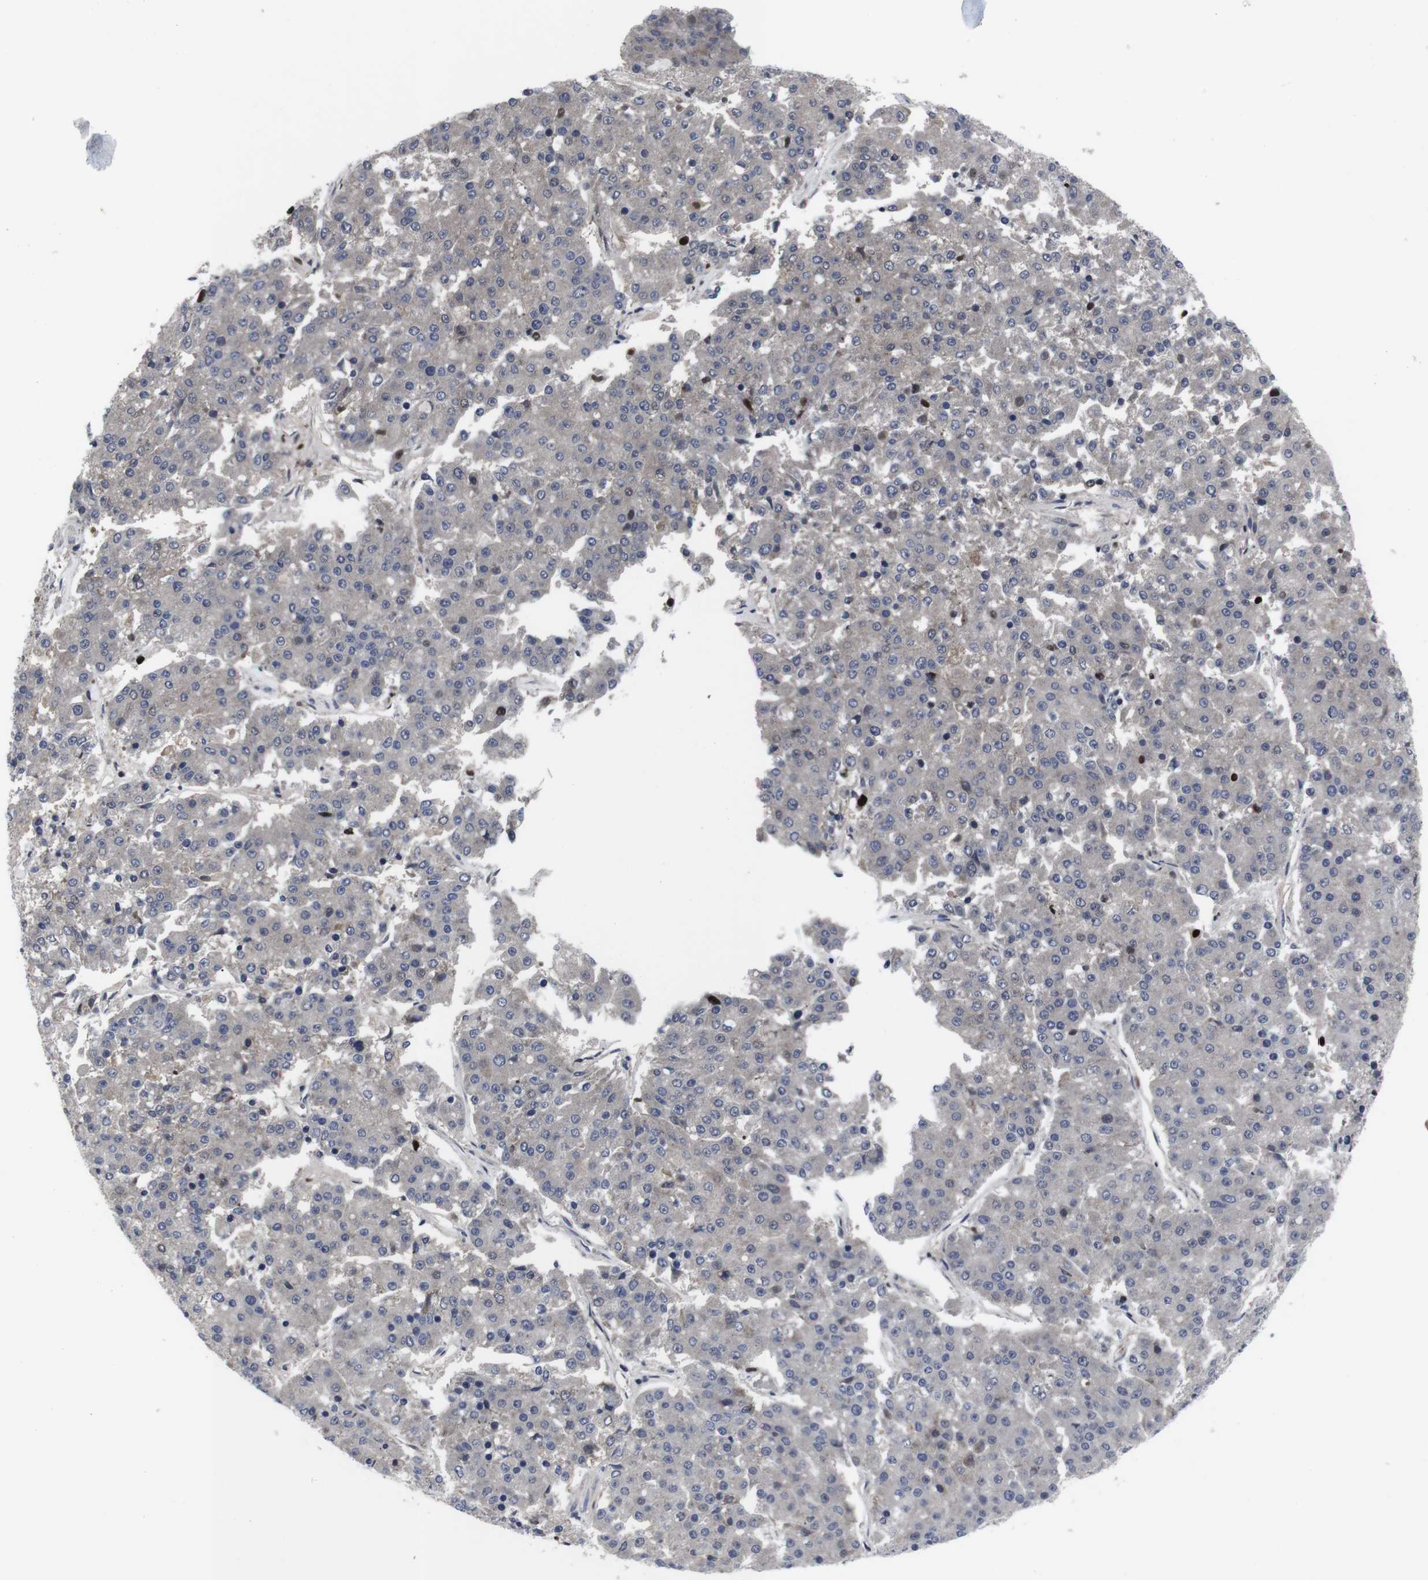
{"staining": {"intensity": "weak", "quantity": "25%-75%", "location": "cytoplasmic/membranous"}, "tissue": "pancreatic cancer", "cell_type": "Tumor cells", "image_type": "cancer", "snomed": [{"axis": "morphology", "description": "Adenocarcinoma, NOS"}, {"axis": "topography", "description": "Pancreas"}], "caption": "This histopathology image shows immunohistochemistry (IHC) staining of human pancreatic cancer, with low weak cytoplasmic/membranous staining in about 25%-75% of tumor cells.", "gene": "HPRT1", "patient": {"sex": "male", "age": 50}}